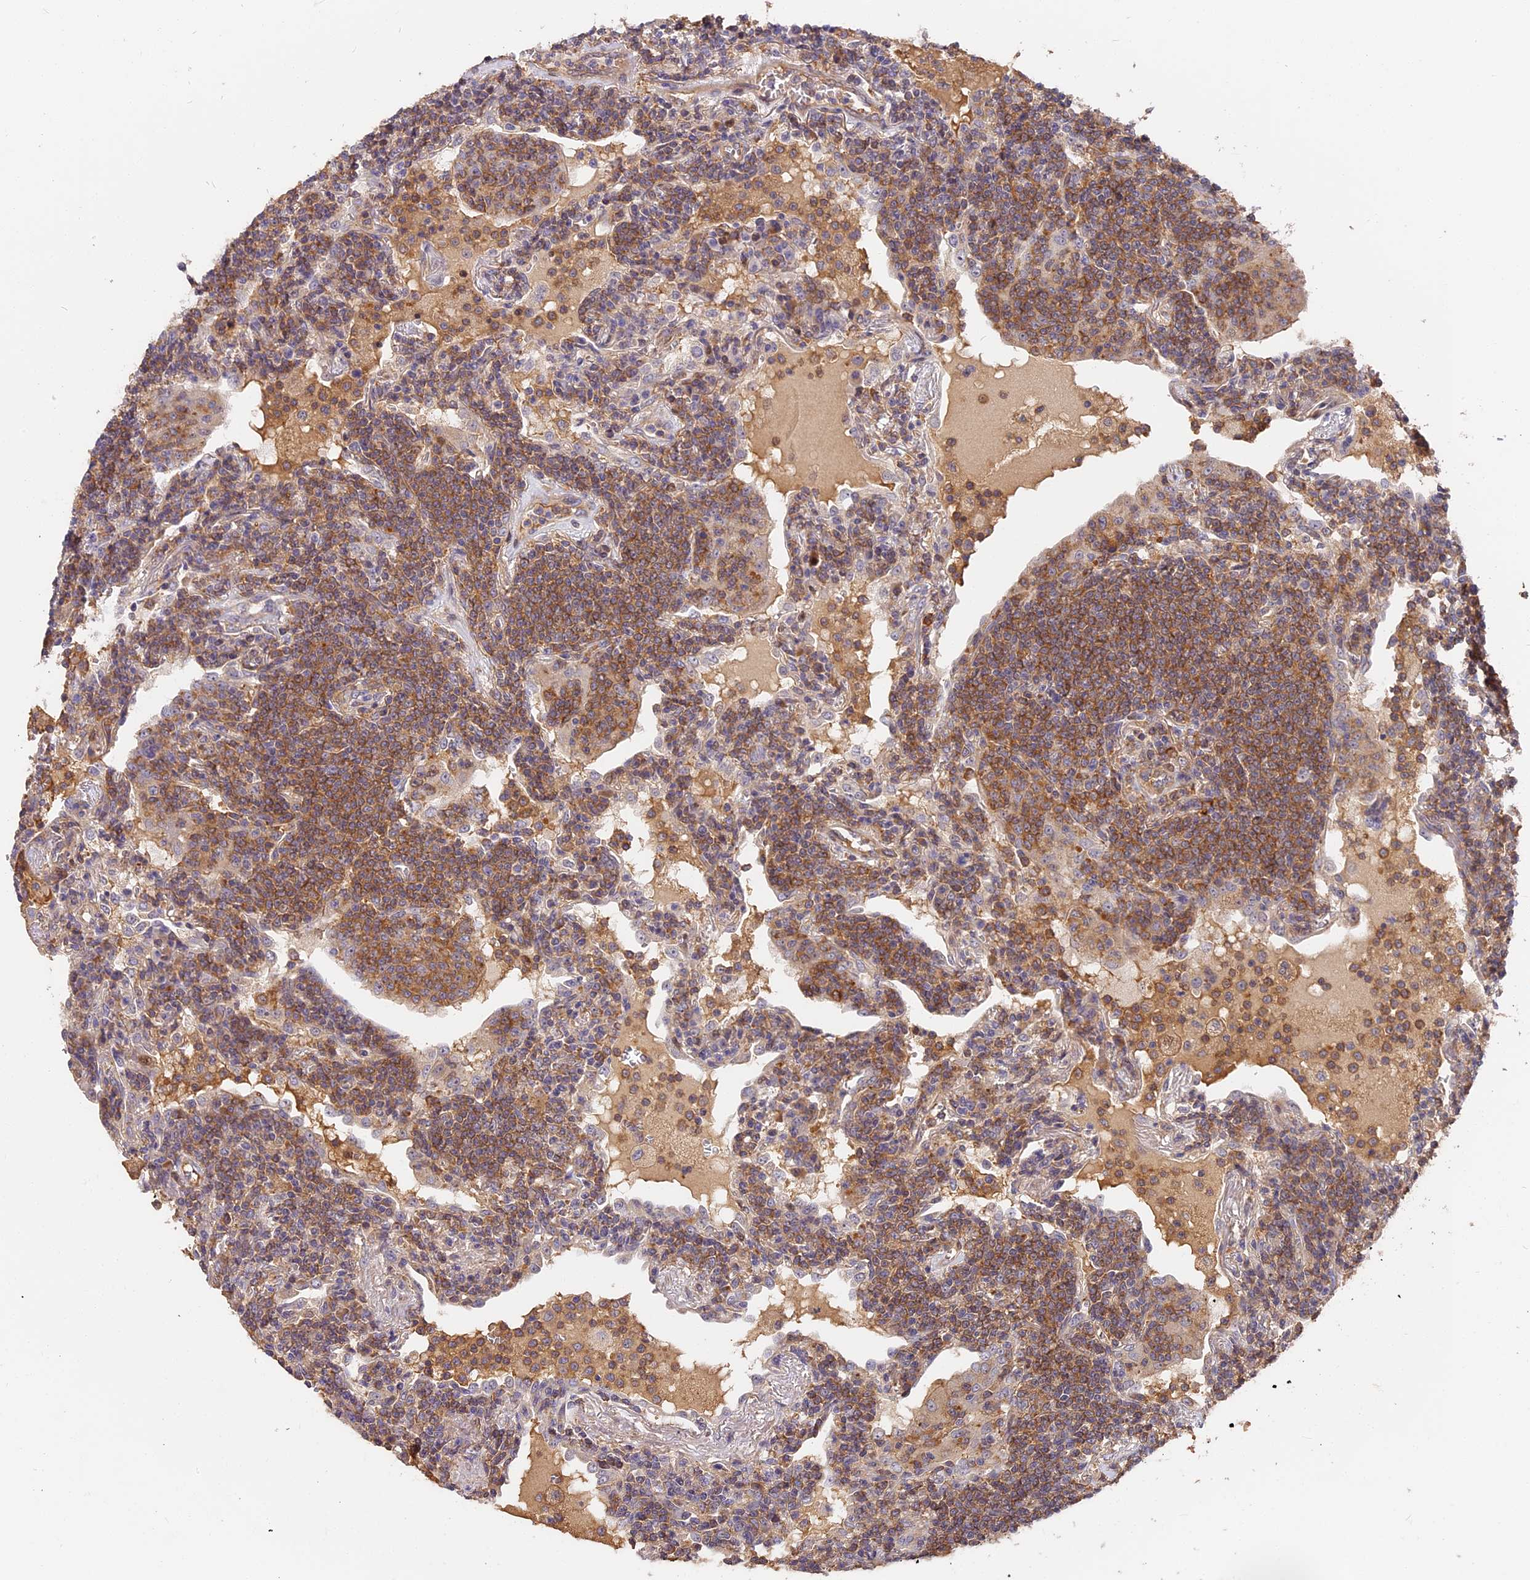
{"staining": {"intensity": "moderate", "quantity": ">75%", "location": "cytoplasmic/membranous"}, "tissue": "lymphoma", "cell_type": "Tumor cells", "image_type": "cancer", "snomed": [{"axis": "morphology", "description": "Malignant lymphoma, non-Hodgkin's type, Low grade"}, {"axis": "topography", "description": "Lung"}], "caption": "The micrograph displays staining of low-grade malignant lymphoma, non-Hodgkin's type, revealing moderate cytoplasmic/membranous protein positivity (brown color) within tumor cells. (DAB (3,3'-diaminobenzidine) = brown stain, brightfield microscopy at high magnification).", "gene": "ARHGAP17", "patient": {"sex": "female", "age": 71}}